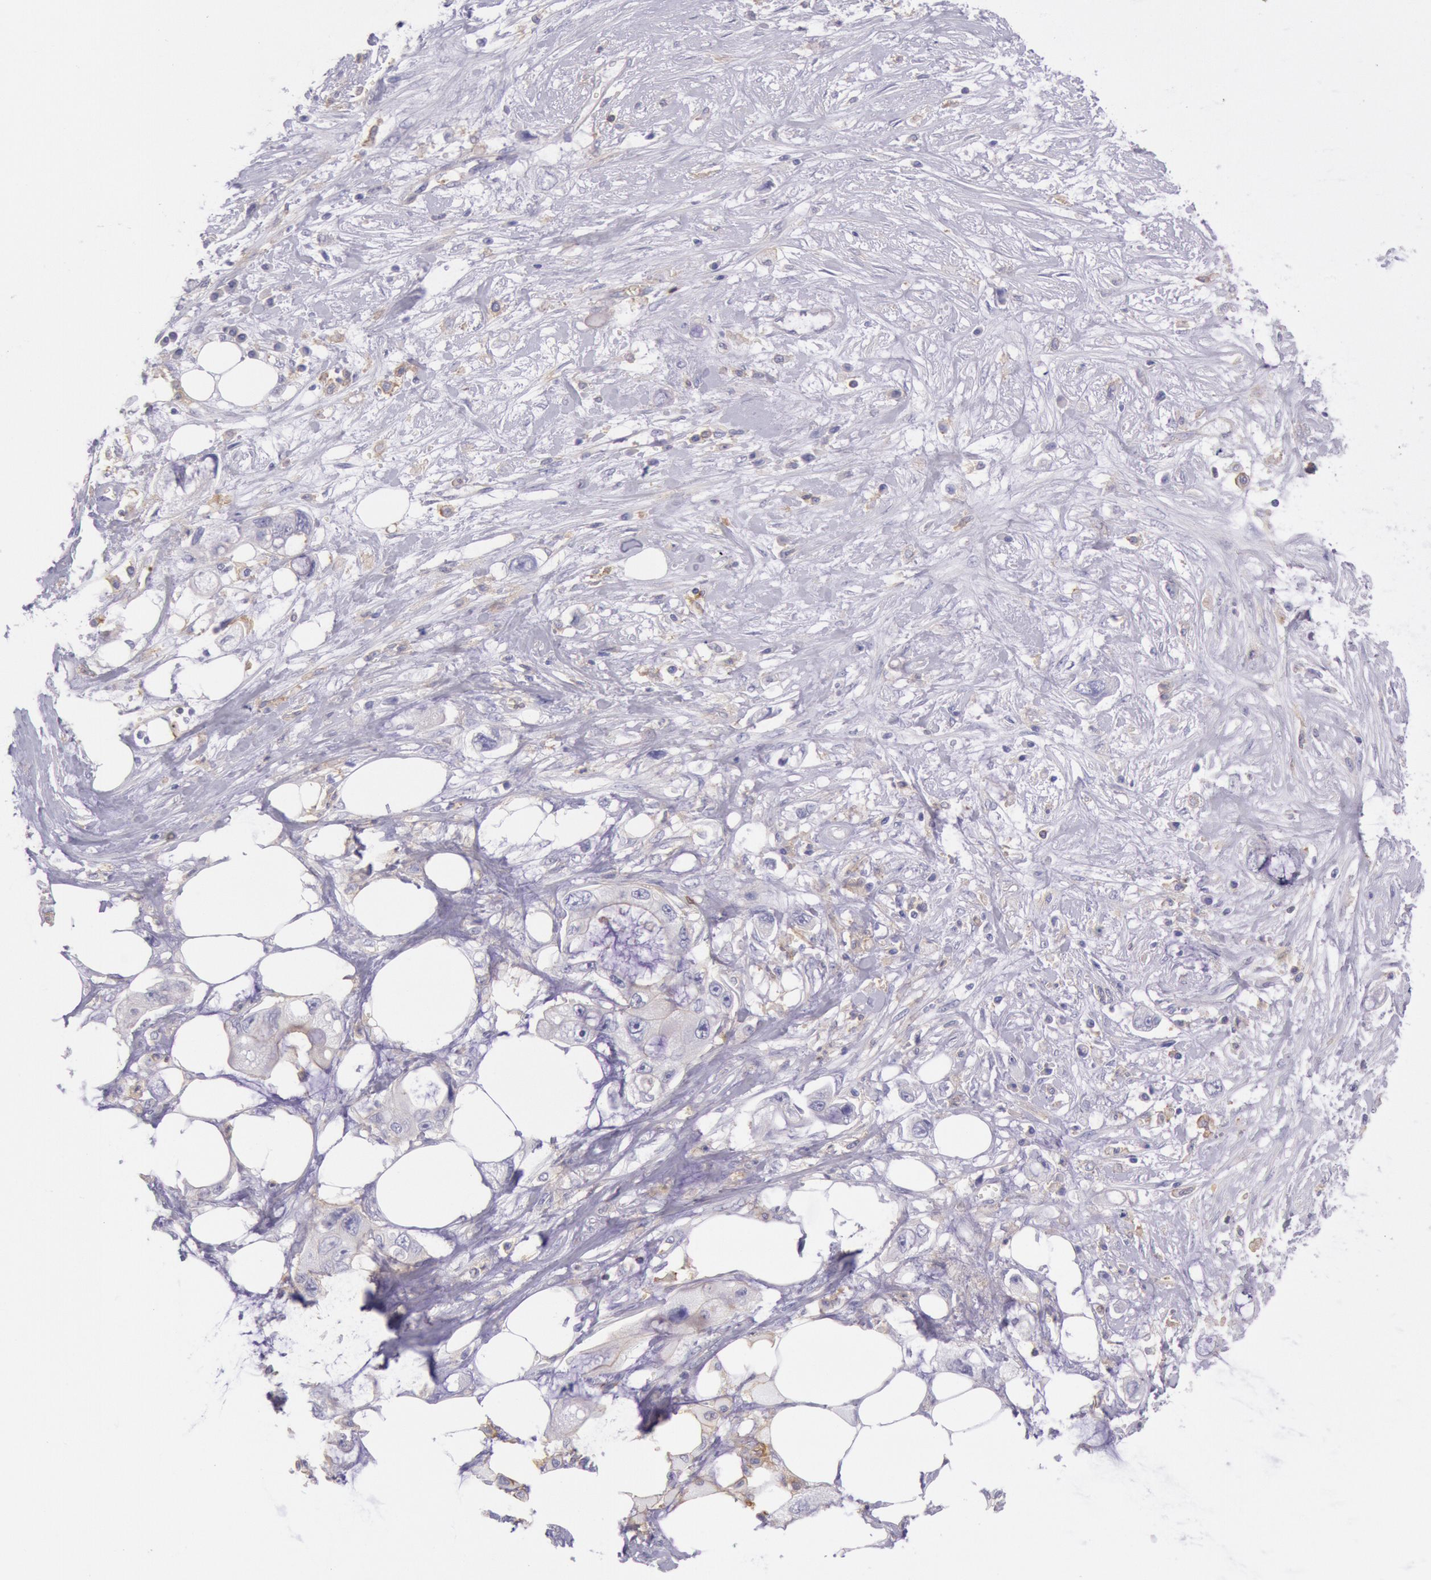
{"staining": {"intensity": "weak", "quantity": "<25%", "location": "cytoplasmic/membranous"}, "tissue": "pancreatic cancer", "cell_type": "Tumor cells", "image_type": "cancer", "snomed": [{"axis": "morphology", "description": "Adenocarcinoma, NOS"}, {"axis": "topography", "description": "Pancreas"}, {"axis": "topography", "description": "Stomach, upper"}], "caption": "Protein analysis of pancreatic cancer (adenocarcinoma) displays no significant staining in tumor cells.", "gene": "LYN", "patient": {"sex": "male", "age": 77}}